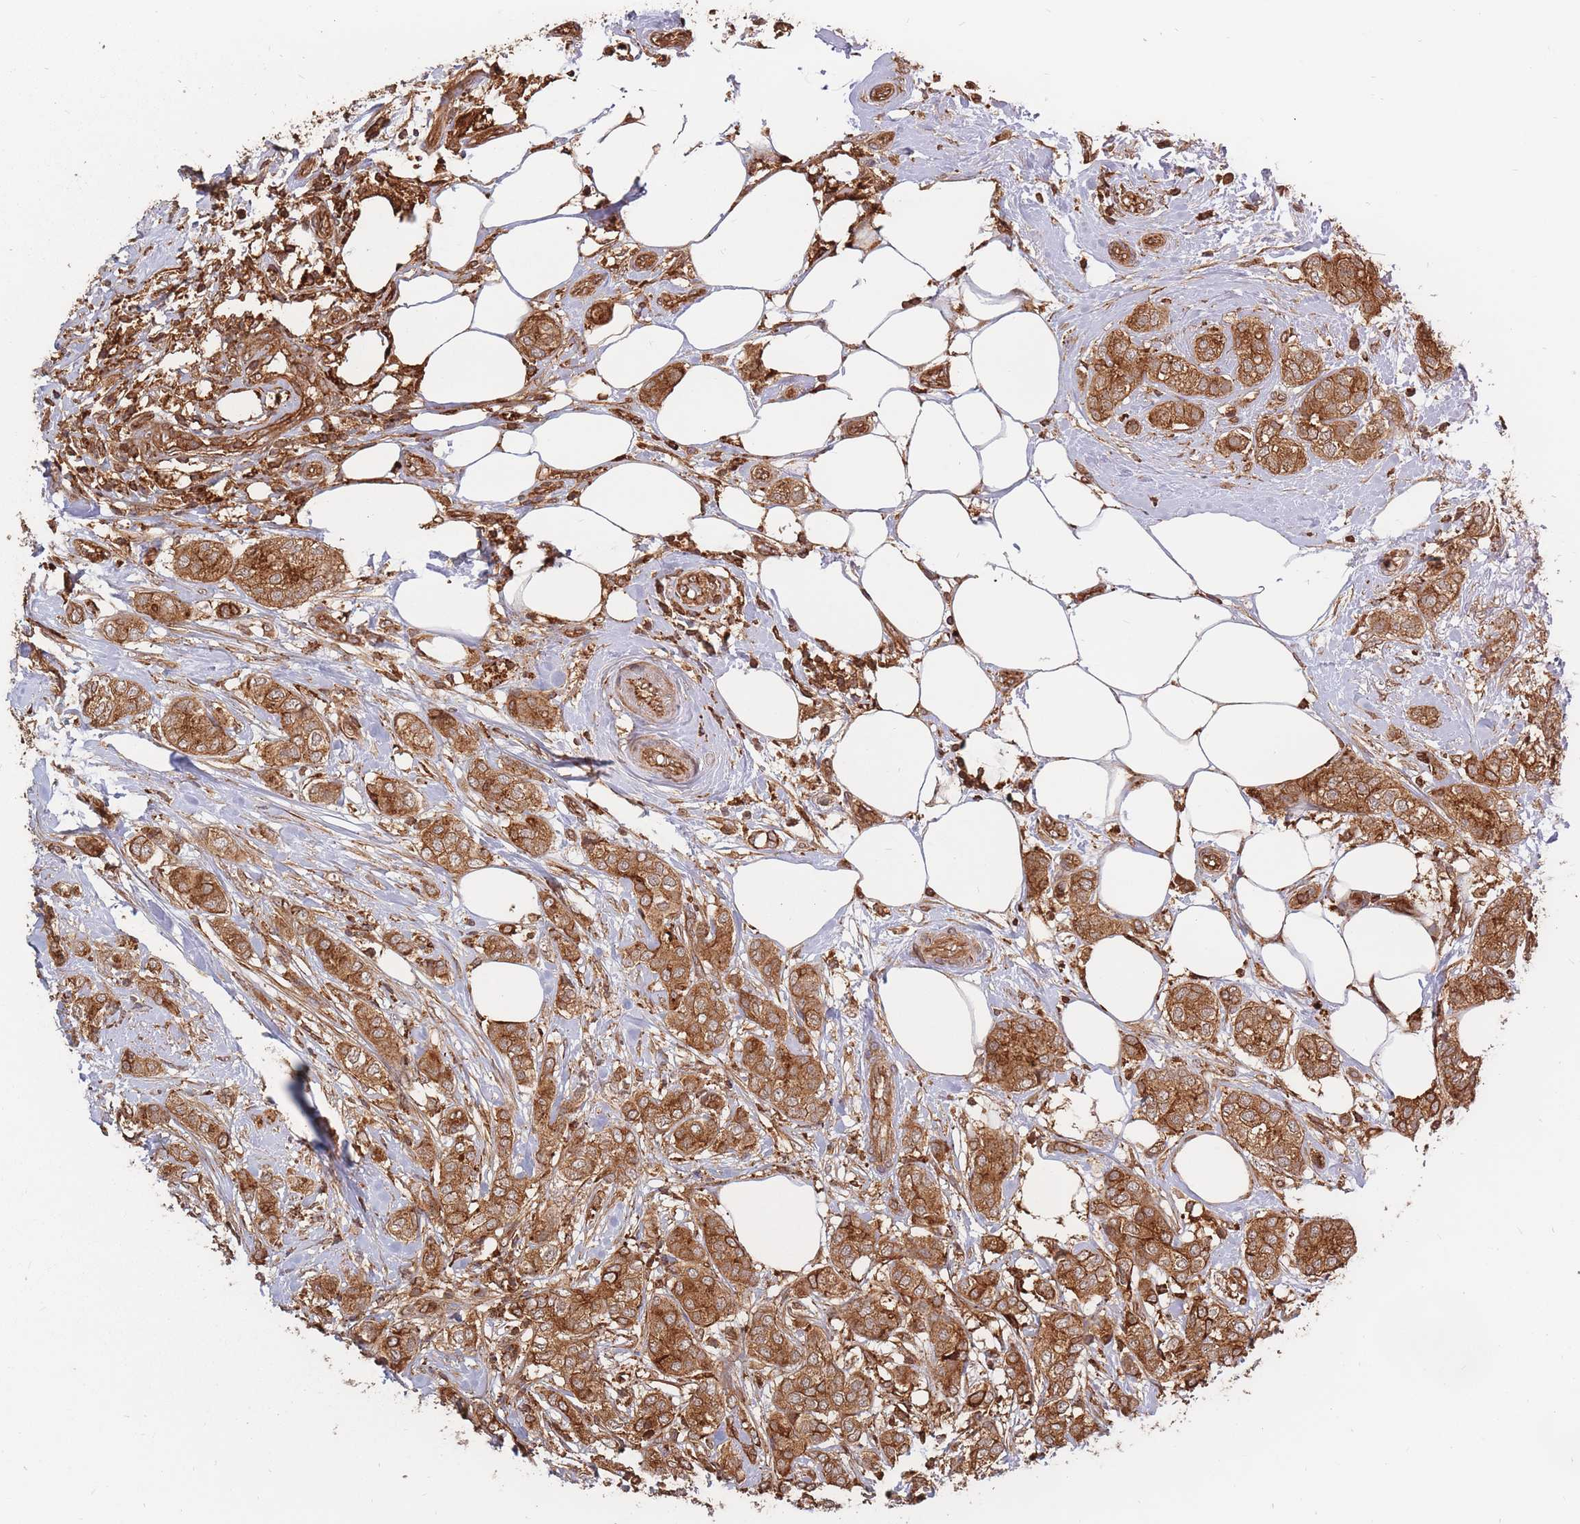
{"staining": {"intensity": "strong", "quantity": ">75%", "location": "cytoplasmic/membranous"}, "tissue": "breast cancer", "cell_type": "Tumor cells", "image_type": "cancer", "snomed": [{"axis": "morphology", "description": "Duct carcinoma"}, {"axis": "topography", "description": "Breast"}], "caption": "Immunohistochemistry (IHC) image of neoplastic tissue: breast infiltrating ductal carcinoma stained using immunohistochemistry (IHC) reveals high levels of strong protein expression localized specifically in the cytoplasmic/membranous of tumor cells, appearing as a cytoplasmic/membranous brown color.", "gene": "RASSF2", "patient": {"sex": "female", "age": 73}}